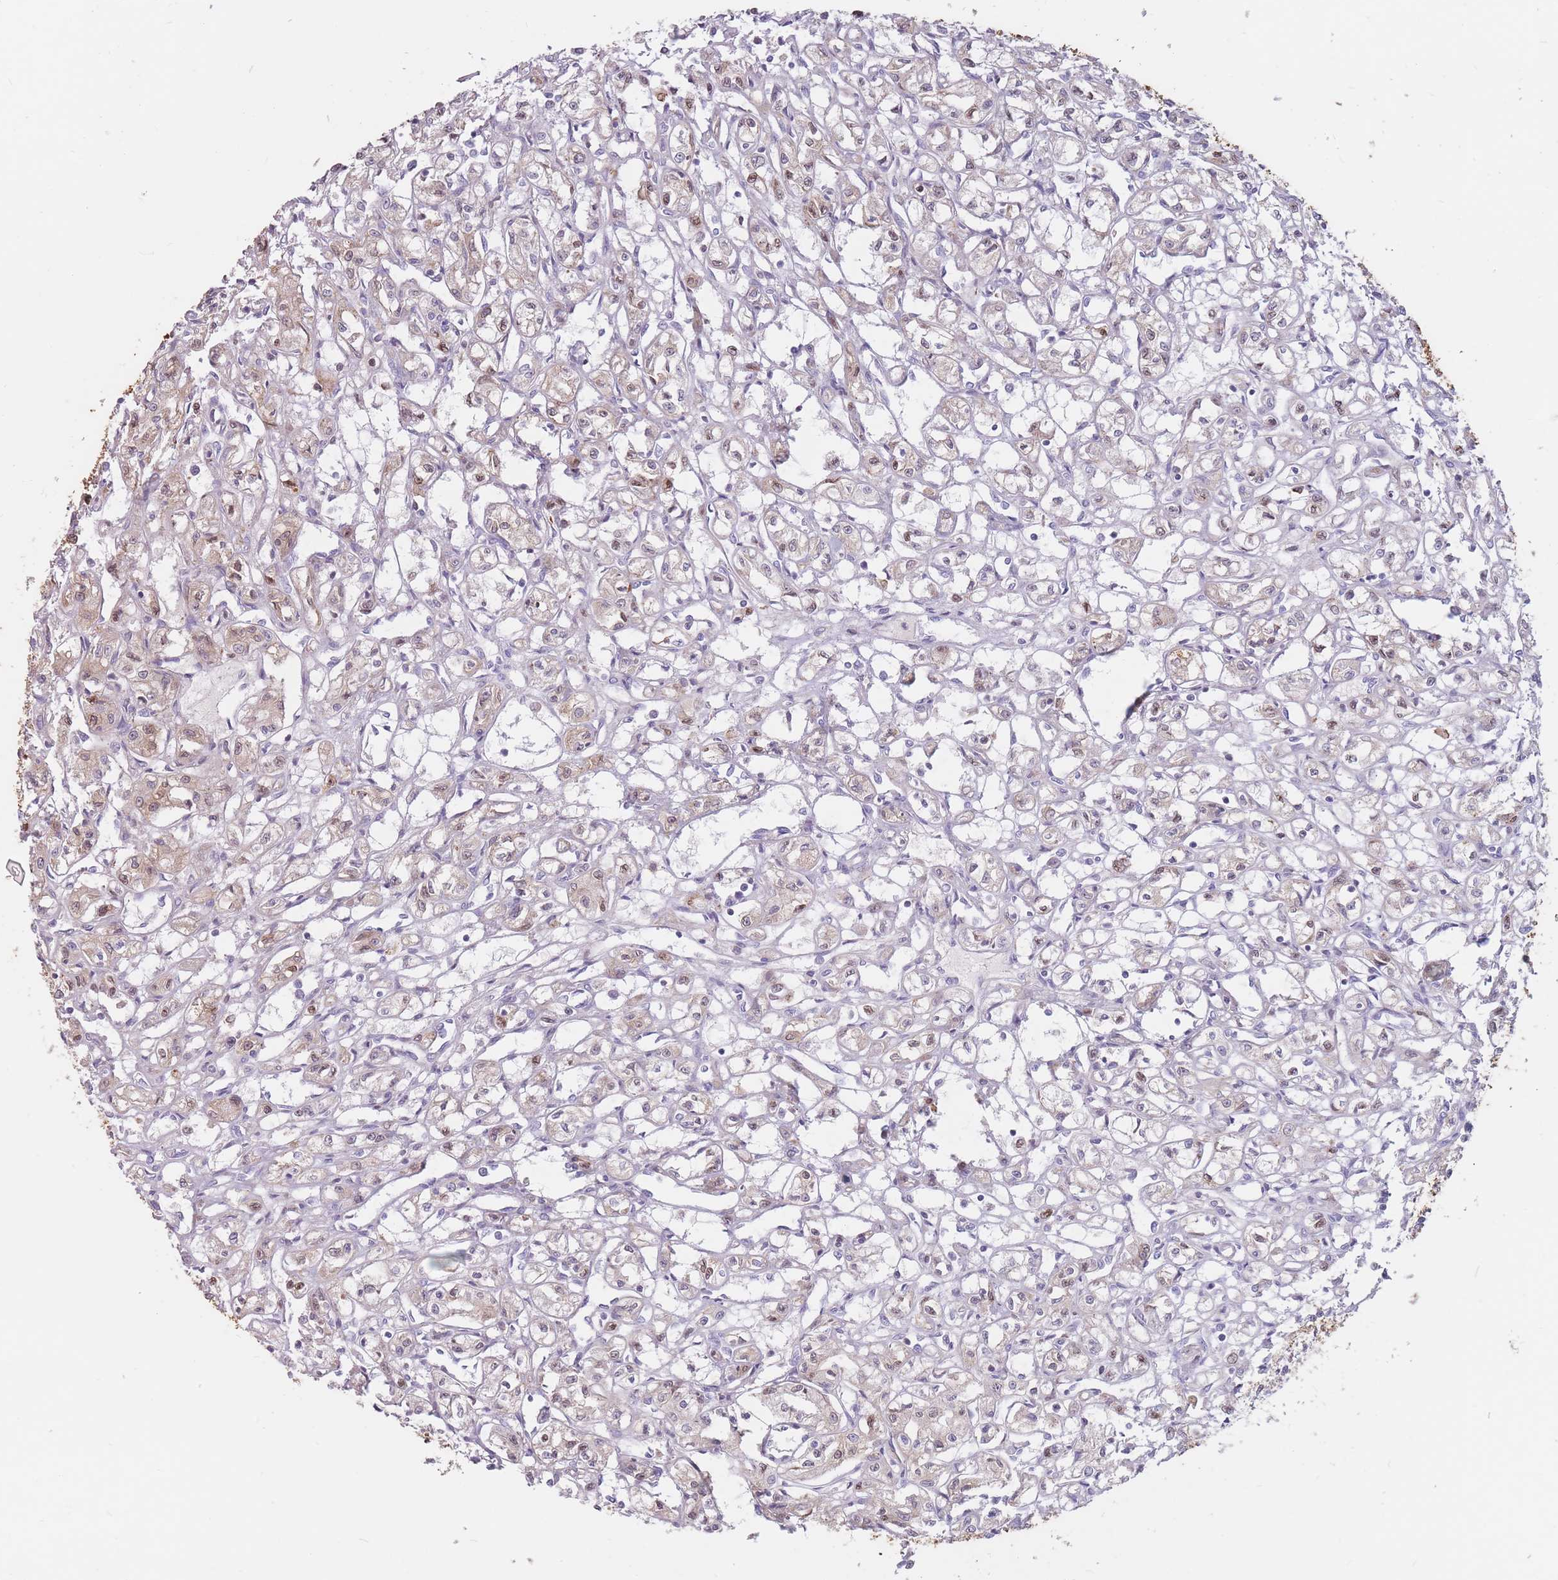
{"staining": {"intensity": "negative", "quantity": "none", "location": "none"}, "tissue": "renal cancer", "cell_type": "Tumor cells", "image_type": "cancer", "snomed": [{"axis": "morphology", "description": "Adenocarcinoma, NOS"}, {"axis": "topography", "description": "Kidney"}], "caption": "IHC of adenocarcinoma (renal) reveals no staining in tumor cells.", "gene": "PTGDR", "patient": {"sex": "male", "age": 56}}